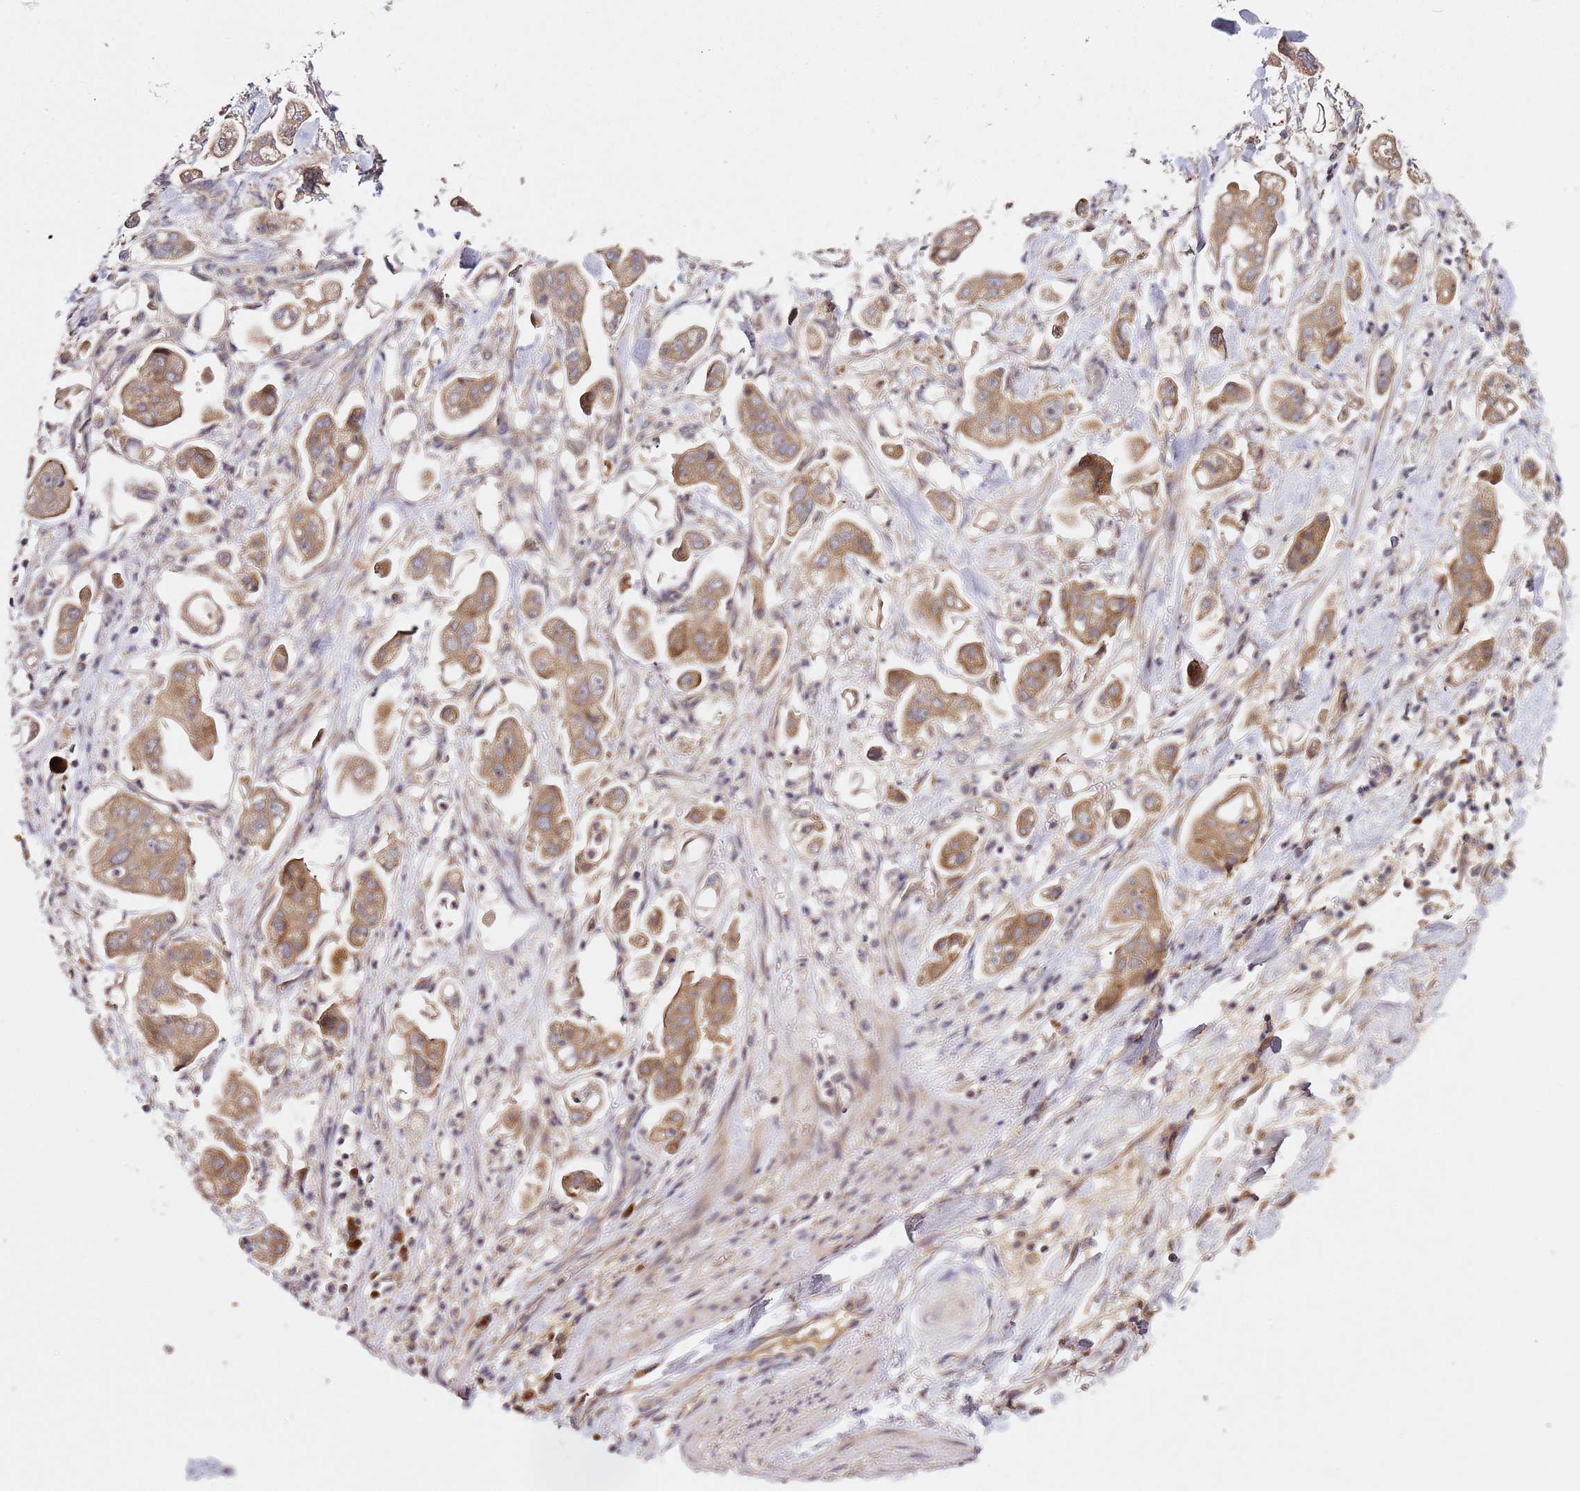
{"staining": {"intensity": "moderate", "quantity": ">75%", "location": "cytoplasmic/membranous"}, "tissue": "stomach cancer", "cell_type": "Tumor cells", "image_type": "cancer", "snomed": [{"axis": "morphology", "description": "Adenocarcinoma, NOS"}, {"axis": "topography", "description": "Stomach"}], "caption": "A brown stain shows moderate cytoplasmic/membranous staining of a protein in human stomach cancer (adenocarcinoma) tumor cells.", "gene": "OSBPL2", "patient": {"sex": "male", "age": 62}}